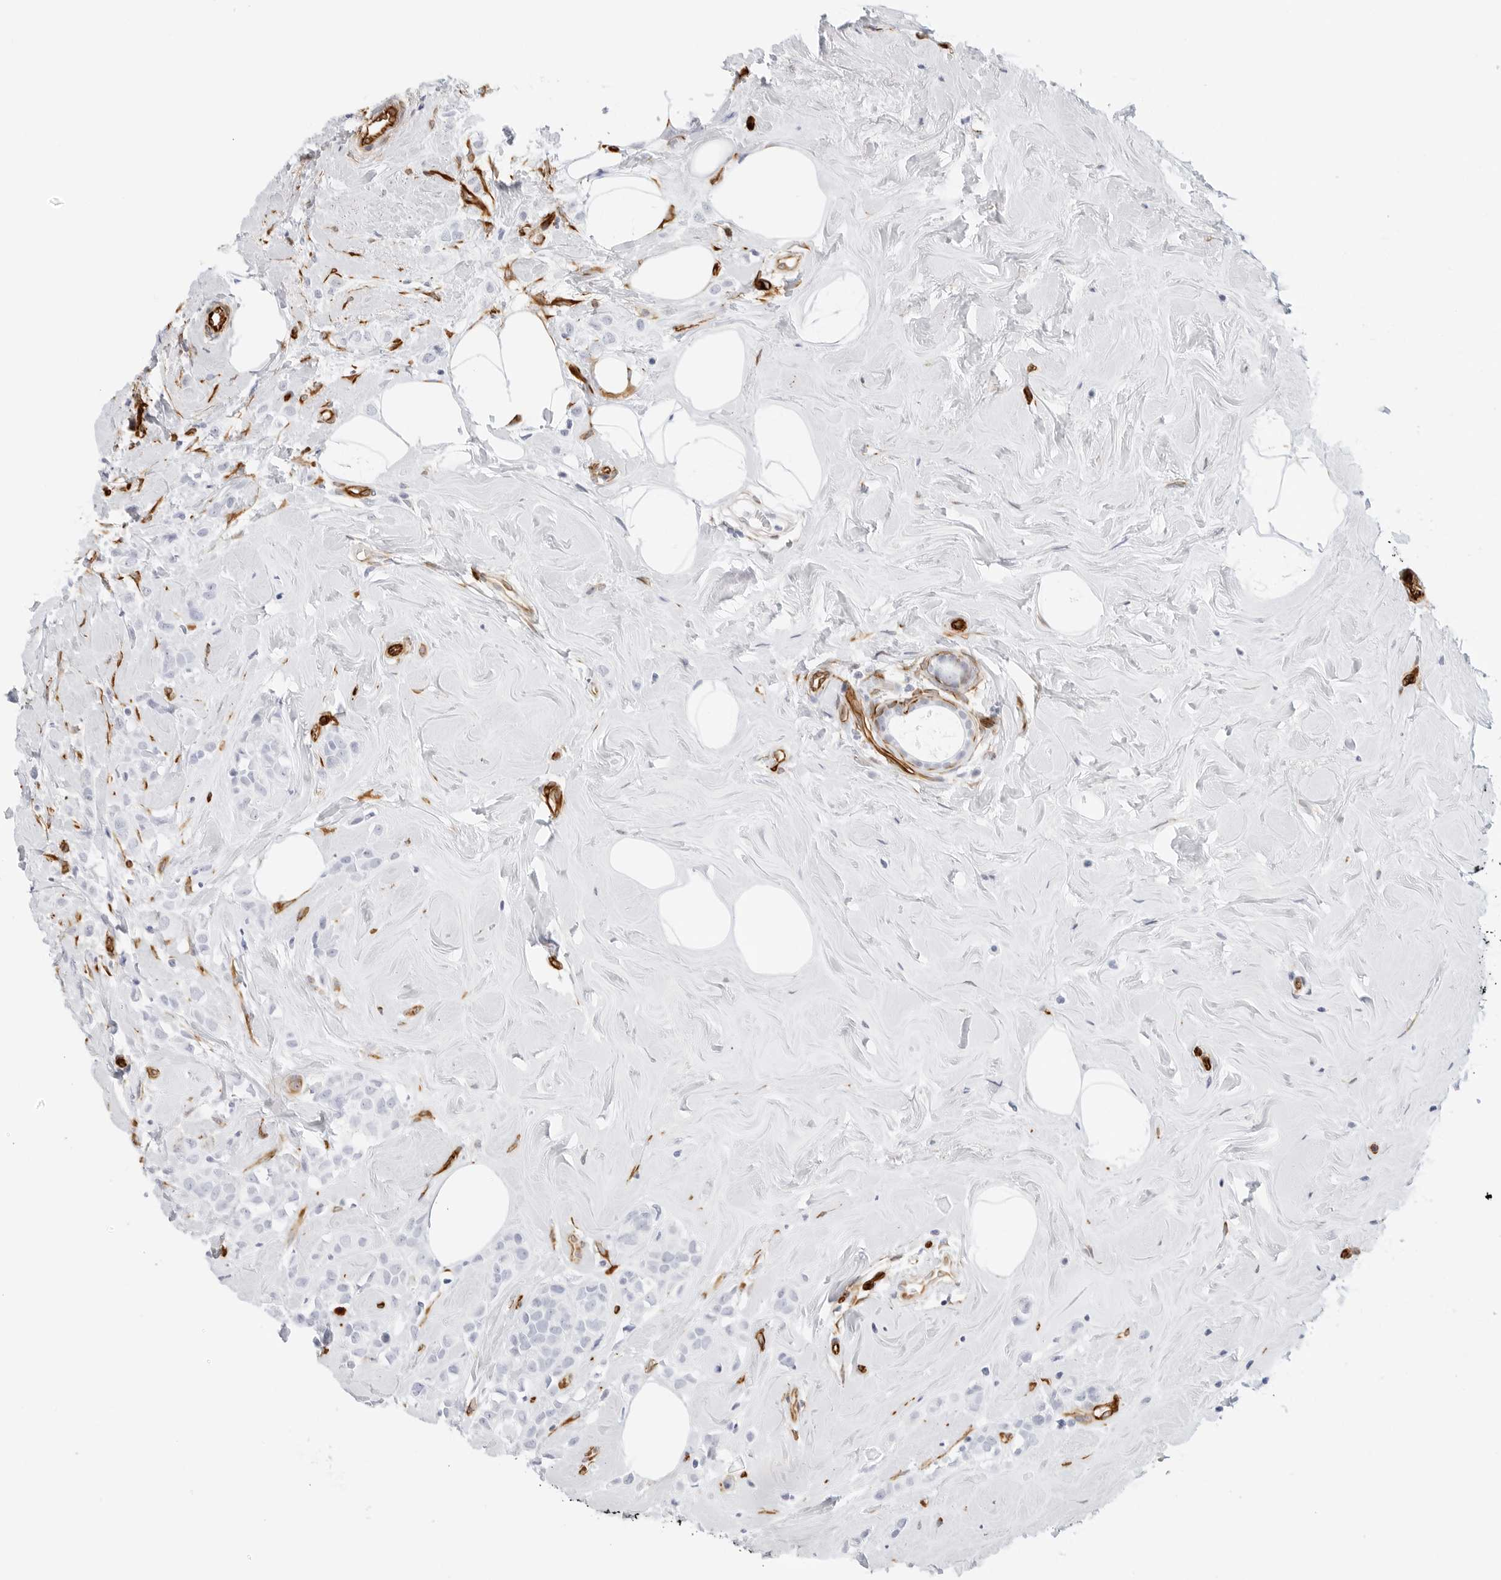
{"staining": {"intensity": "negative", "quantity": "none", "location": "none"}, "tissue": "breast cancer", "cell_type": "Tumor cells", "image_type": "cancer", "snomed": [{"axis": "morphology", "description": "Lobular carcinoma"}, {"axis": "topography", "description": "Breast"}], "caption": "Breast lobular carcinoma was stained to show a protein in brown. There is no significant staining in tumor cells.", "gene": "NES", "patient": {"sex": "female", "age": 47}}